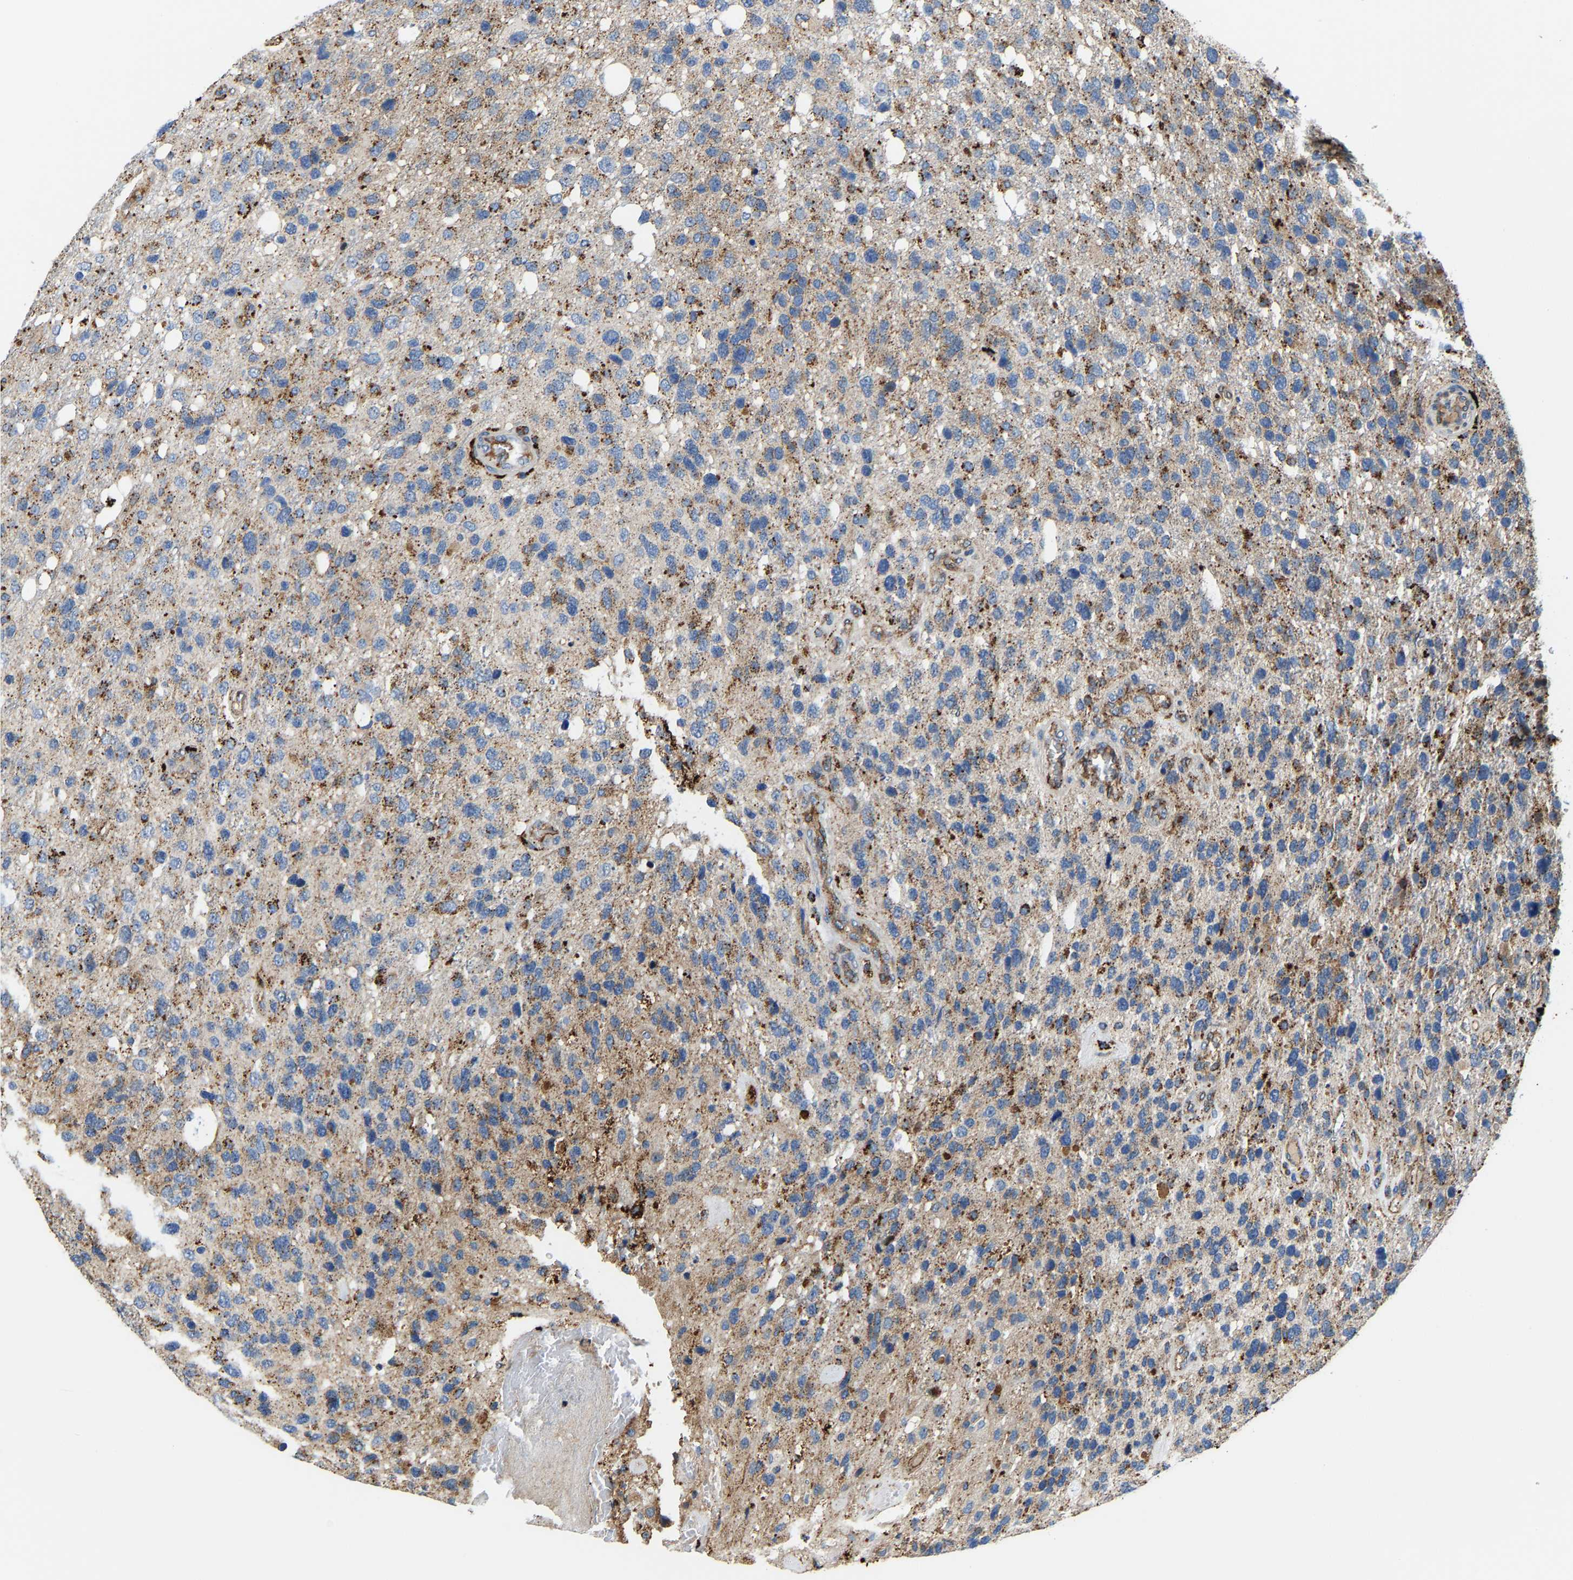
{"staining": {"intensity": "moderate", "quantity": "25%-75%", "location": "cytoplasmic/membranous"}, "tissue": "glioma", "cell_type": "Tumor cells", "image_type": "cancer", "snomed": [{"axis": "morphology", "description": "Glioma, malignant, High grade"}, {"axis": "topography", "description": "Brain"}], "caption": "IHC image of glioma stained for a protein (brown), which reveals medium levels of moderate cytoplasmic/membranous expression in about 25%-75% of tumor cells.", "gene": "DPP7", "patient": {"sex": "female", "age": 58}}